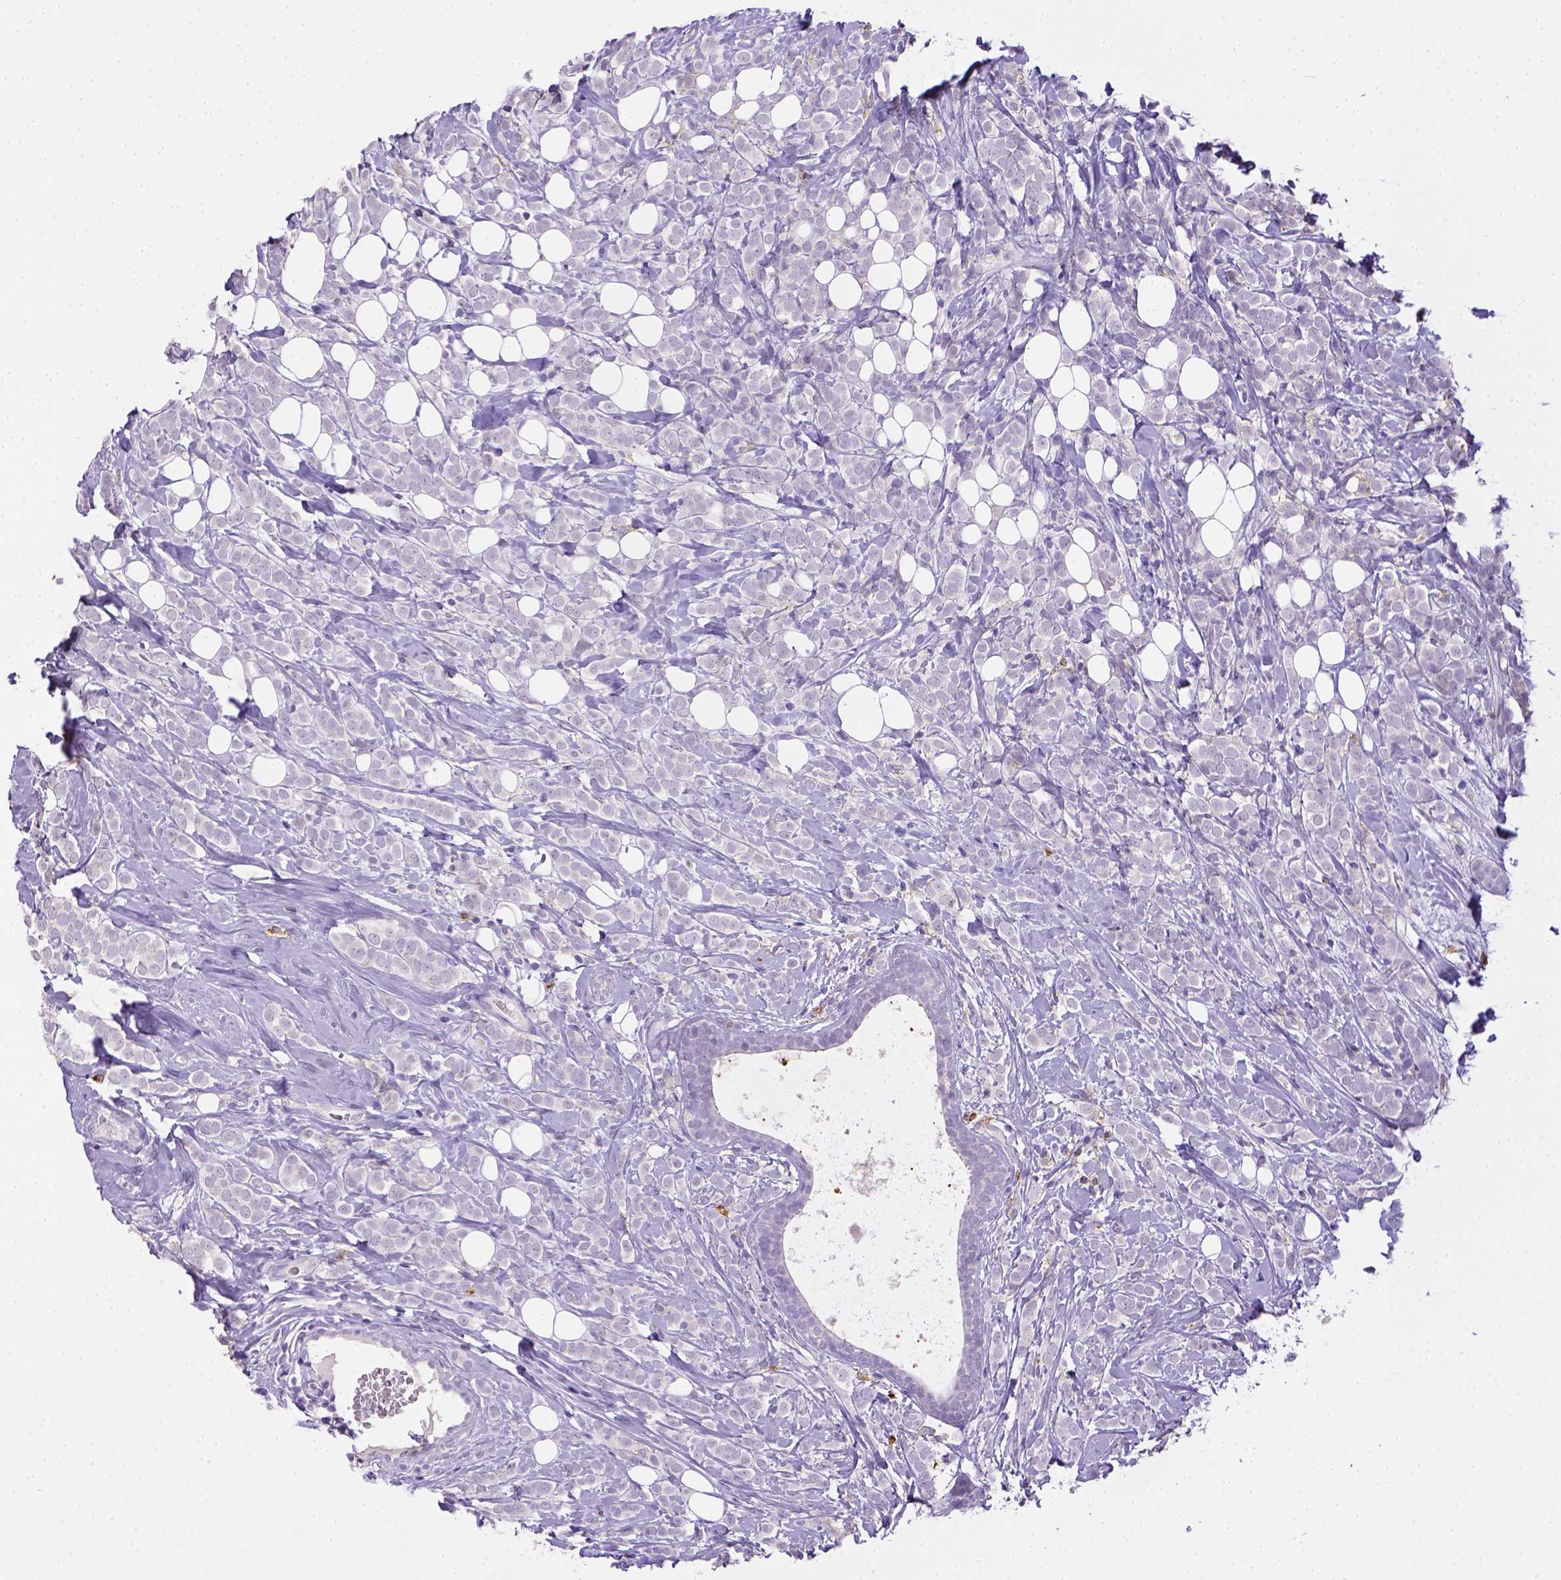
{"staining": {"intensity": "negative", "quantity": "none", "location": "none"}, "tissue": "breast cancer", "cell_type": "Tumor cells", "image_type": "cancer", "snomed": [{"axis": "morphology", "description": "Lobular carcinoma"}, {"axis": "topography", "description": "Breast"}], "caption": "Tumor cells show no significant protein staining in breast cancer (lobular carcinoma).", "gene": "ITGAM", "patient": {"sex": "female", "age": 49}}